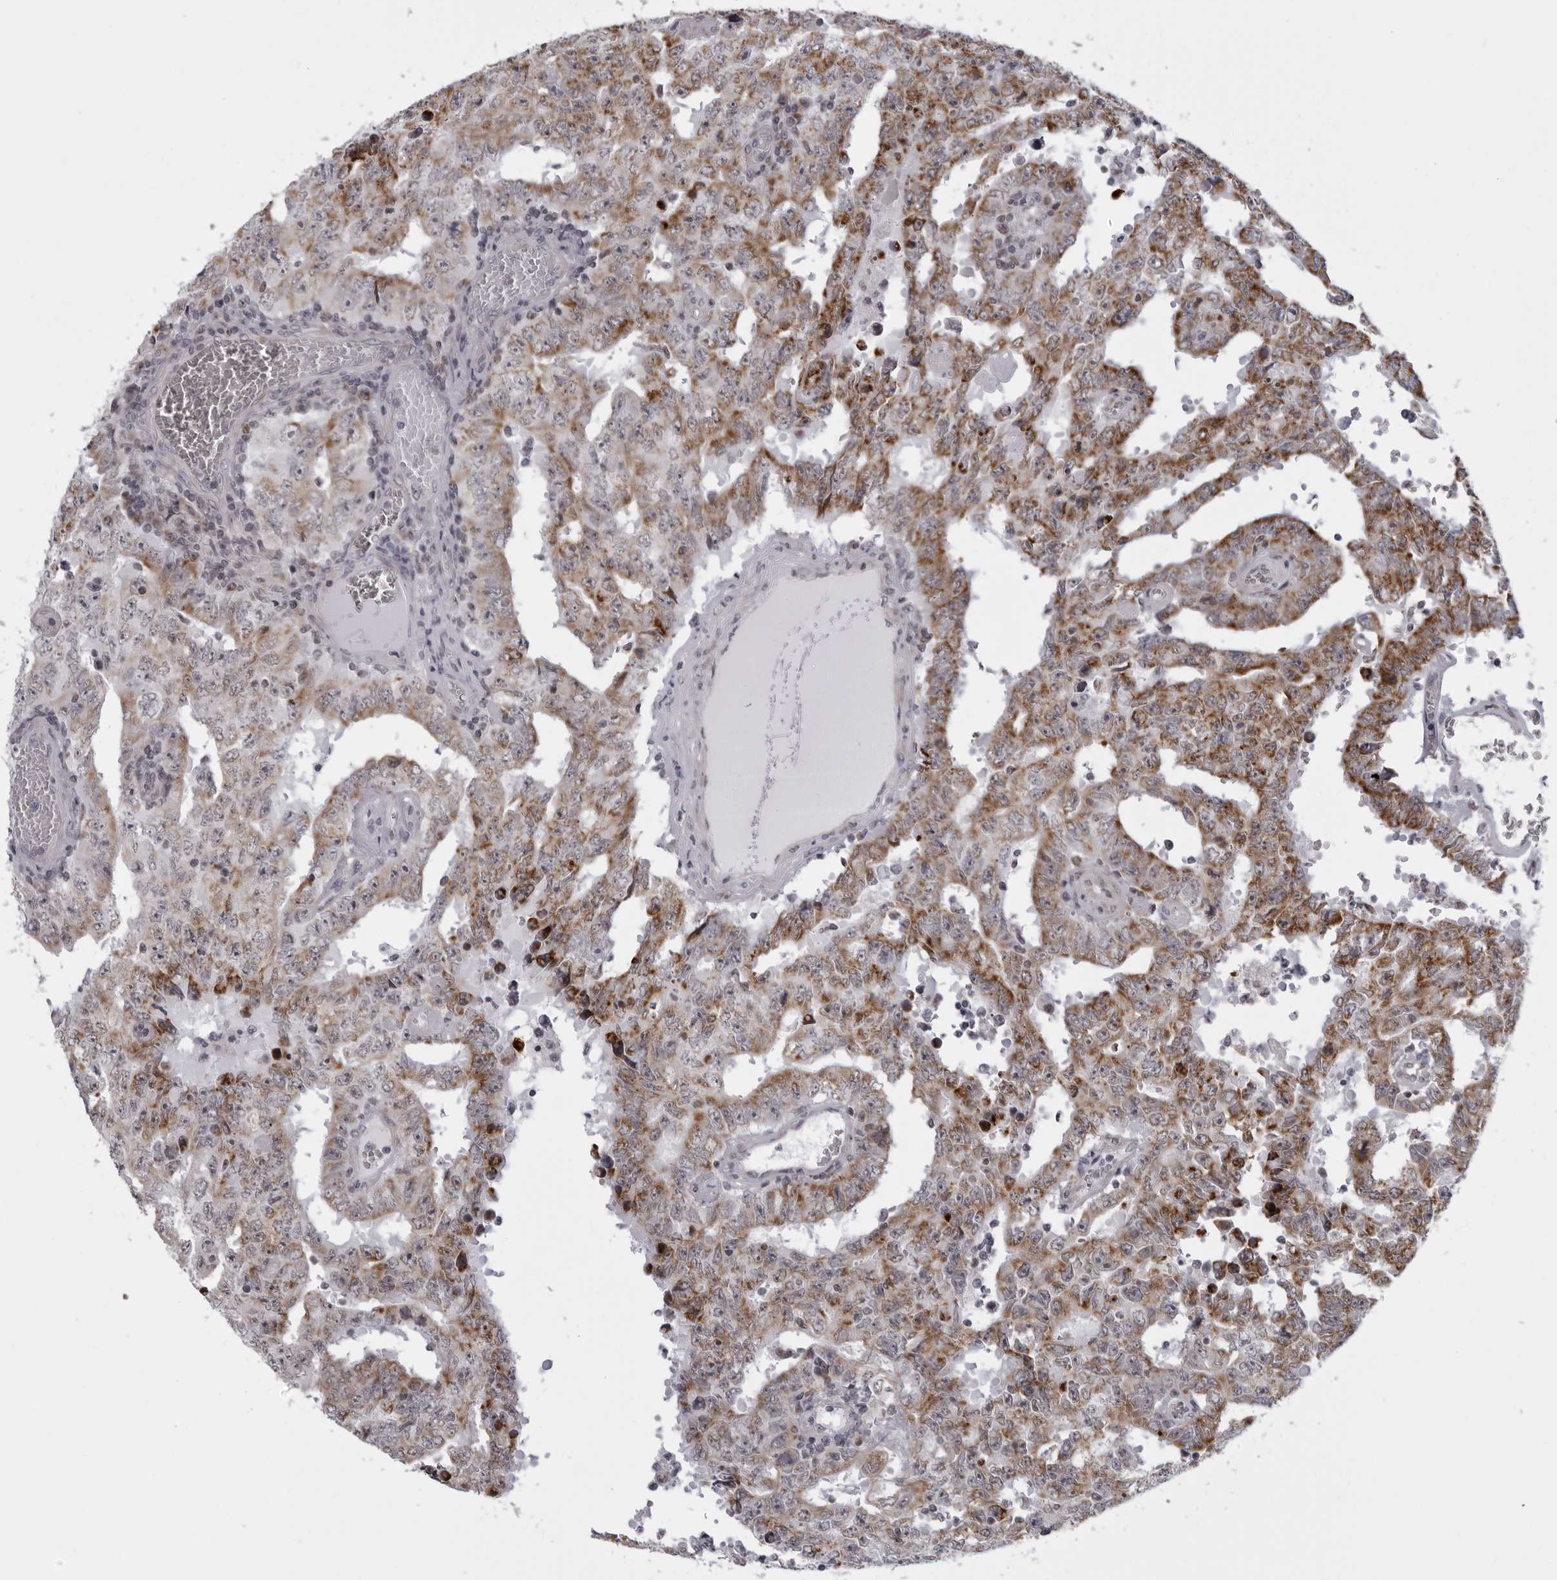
{"staining": {"intensity": "moderate", "quantity": ">75%", "location": "cytoplasmic/membranous"}, "tissue": "testis cancer", "cell_type": "Tumor cells", "image_type": "cancer", "snomed": [{"axis": "morphology", "description": "Carcinoma, Embryonal, NOS"}, {"axis": "topography", "description": "Testis"}], "caption": "DAB (3,3'-diaminobenzidine) immunohistochemical staining of testis cancer displays moderate cytoplasmic/membranous protein staining in about >75% of tumor cells.", "gene": "RTCA", "patient": {"sex": "male", "age": 26}}